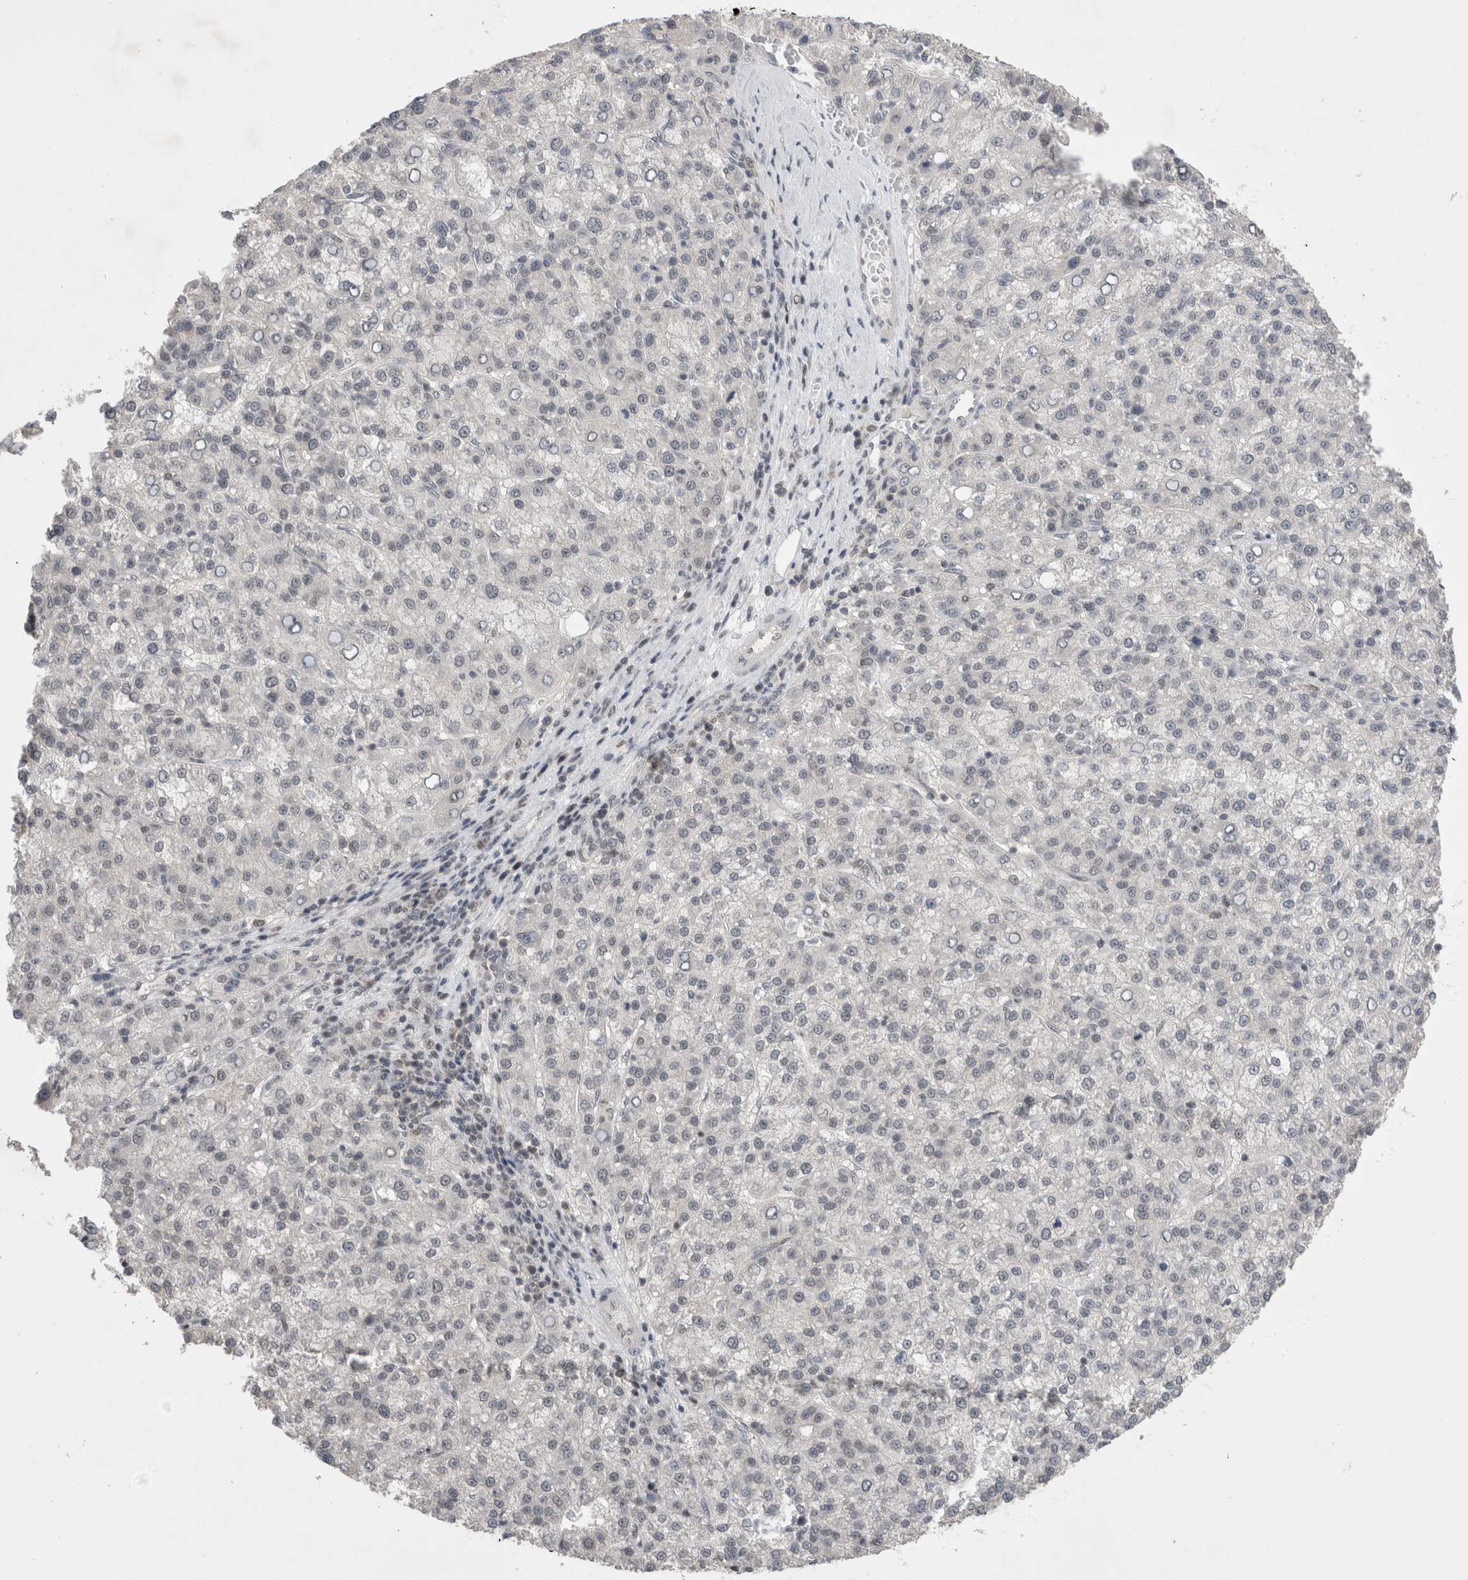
{"staining": {"intensity": "negative", "quantity": "none", "location": "none"}, "tissue": "liver cancer", "cell_type": "Tumor cells", "image_type": "cancer", "snomed": [{"axis": "morphology", "description": "Carcinoma, Hepatocellular, NOS"}, {"axis": "topography", "description": "Liver"}], "caption": "This is an immunohistochemistry micrograph of hepatocellular carcinoma (liver). There is no positivity in tumor cells.", "gene": "ZNF341", "patient": {"sex": "female", "age": 58}}